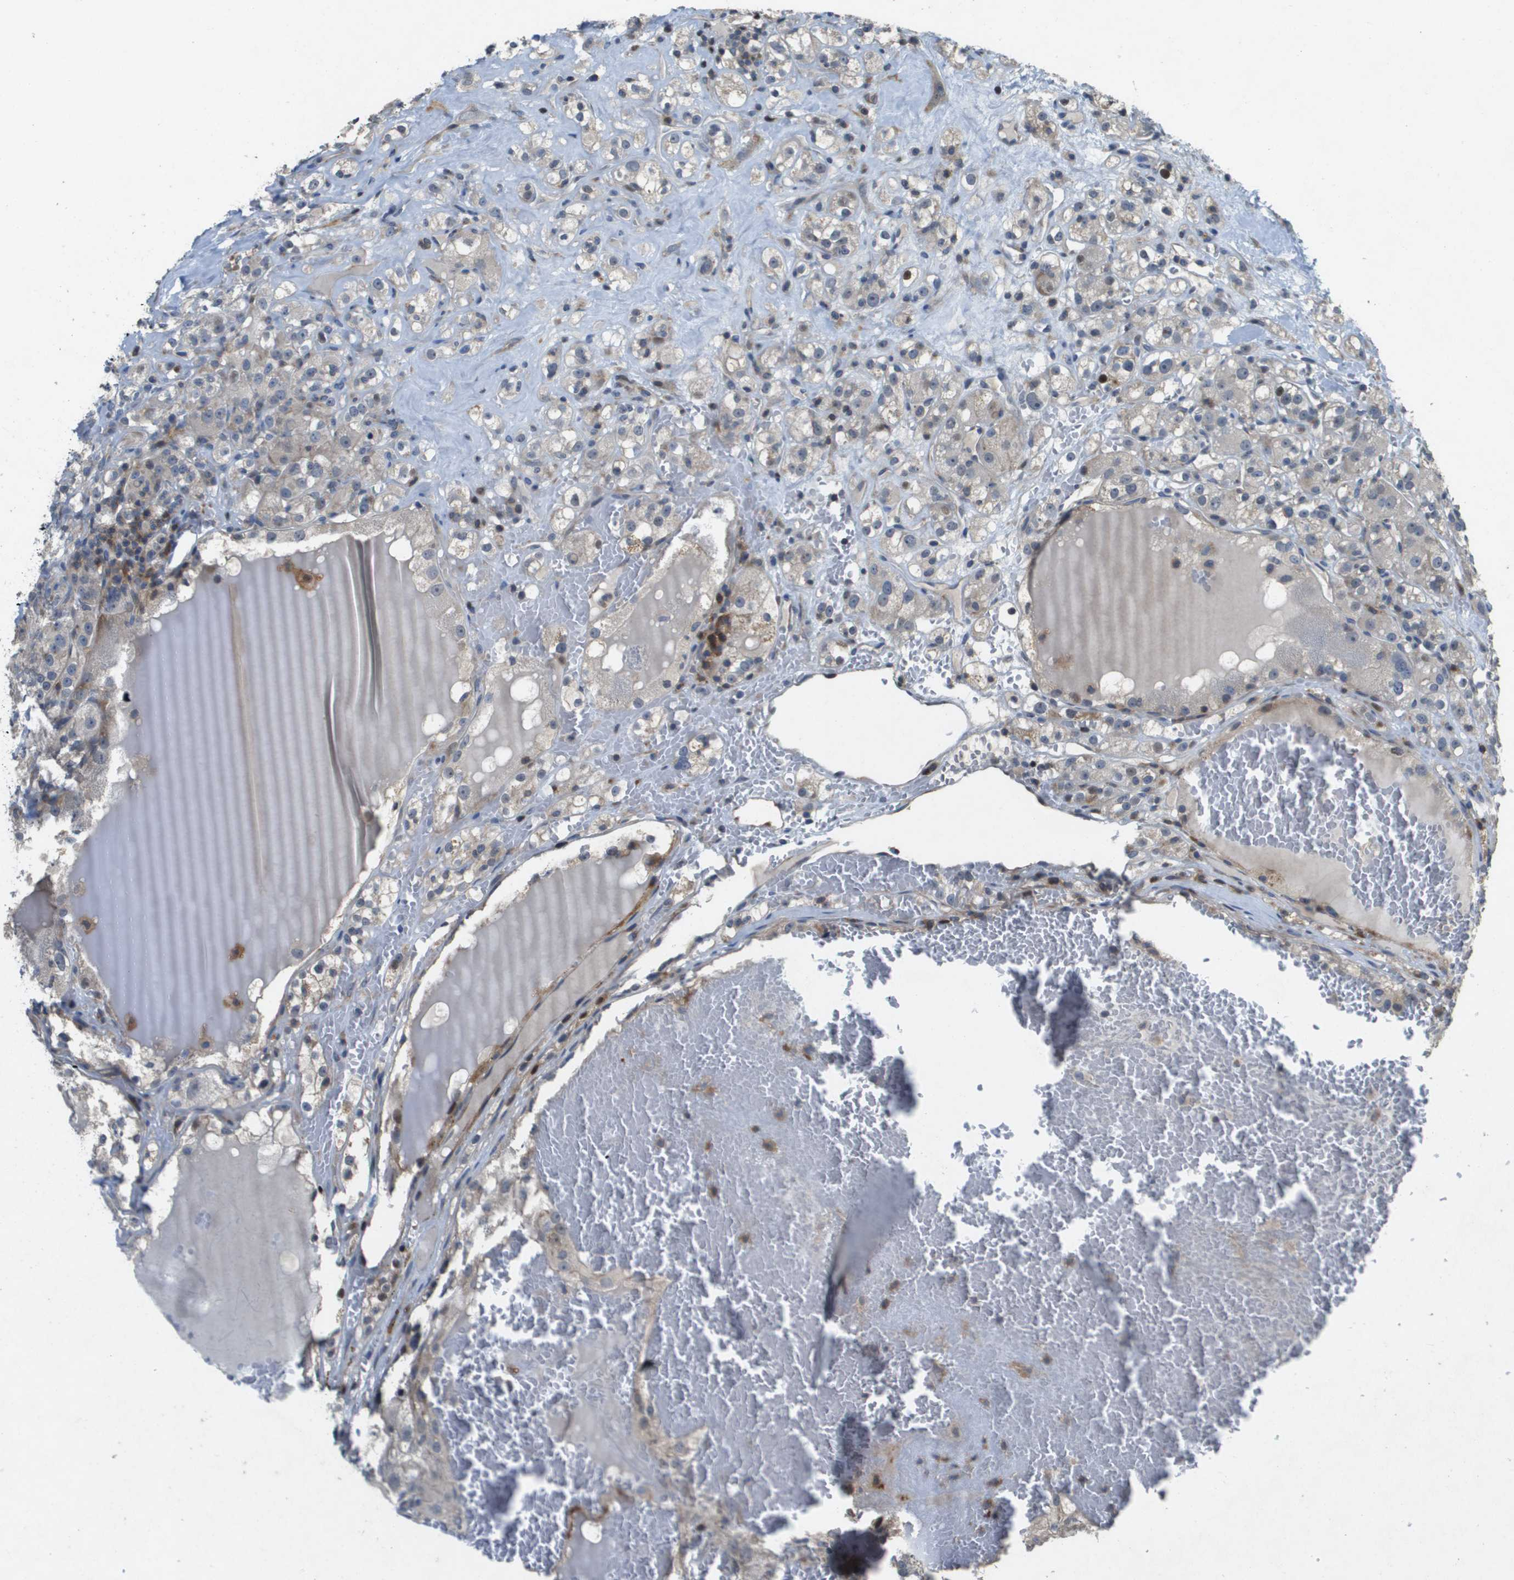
{"staining": {"intensity": "weak", "quantity": "<25%", "location": "nuclear"}, "tissue": "renal cancer", "cell_type": "Tumor cells", "image_type": "cancer", "snomed": [{"axis": "morphology", "description": "Normal tissue, NOS"}, {"axis": "morphology", "description": "Adenocarcinoma, NOS"}, {"axis": "topography", "description": "Kidney"}], "caption": "Tumor cells are negative for protein expression in human renal cancer.", "gene": "SCN4B", "patient": {"sex": "male", "age": 61}}